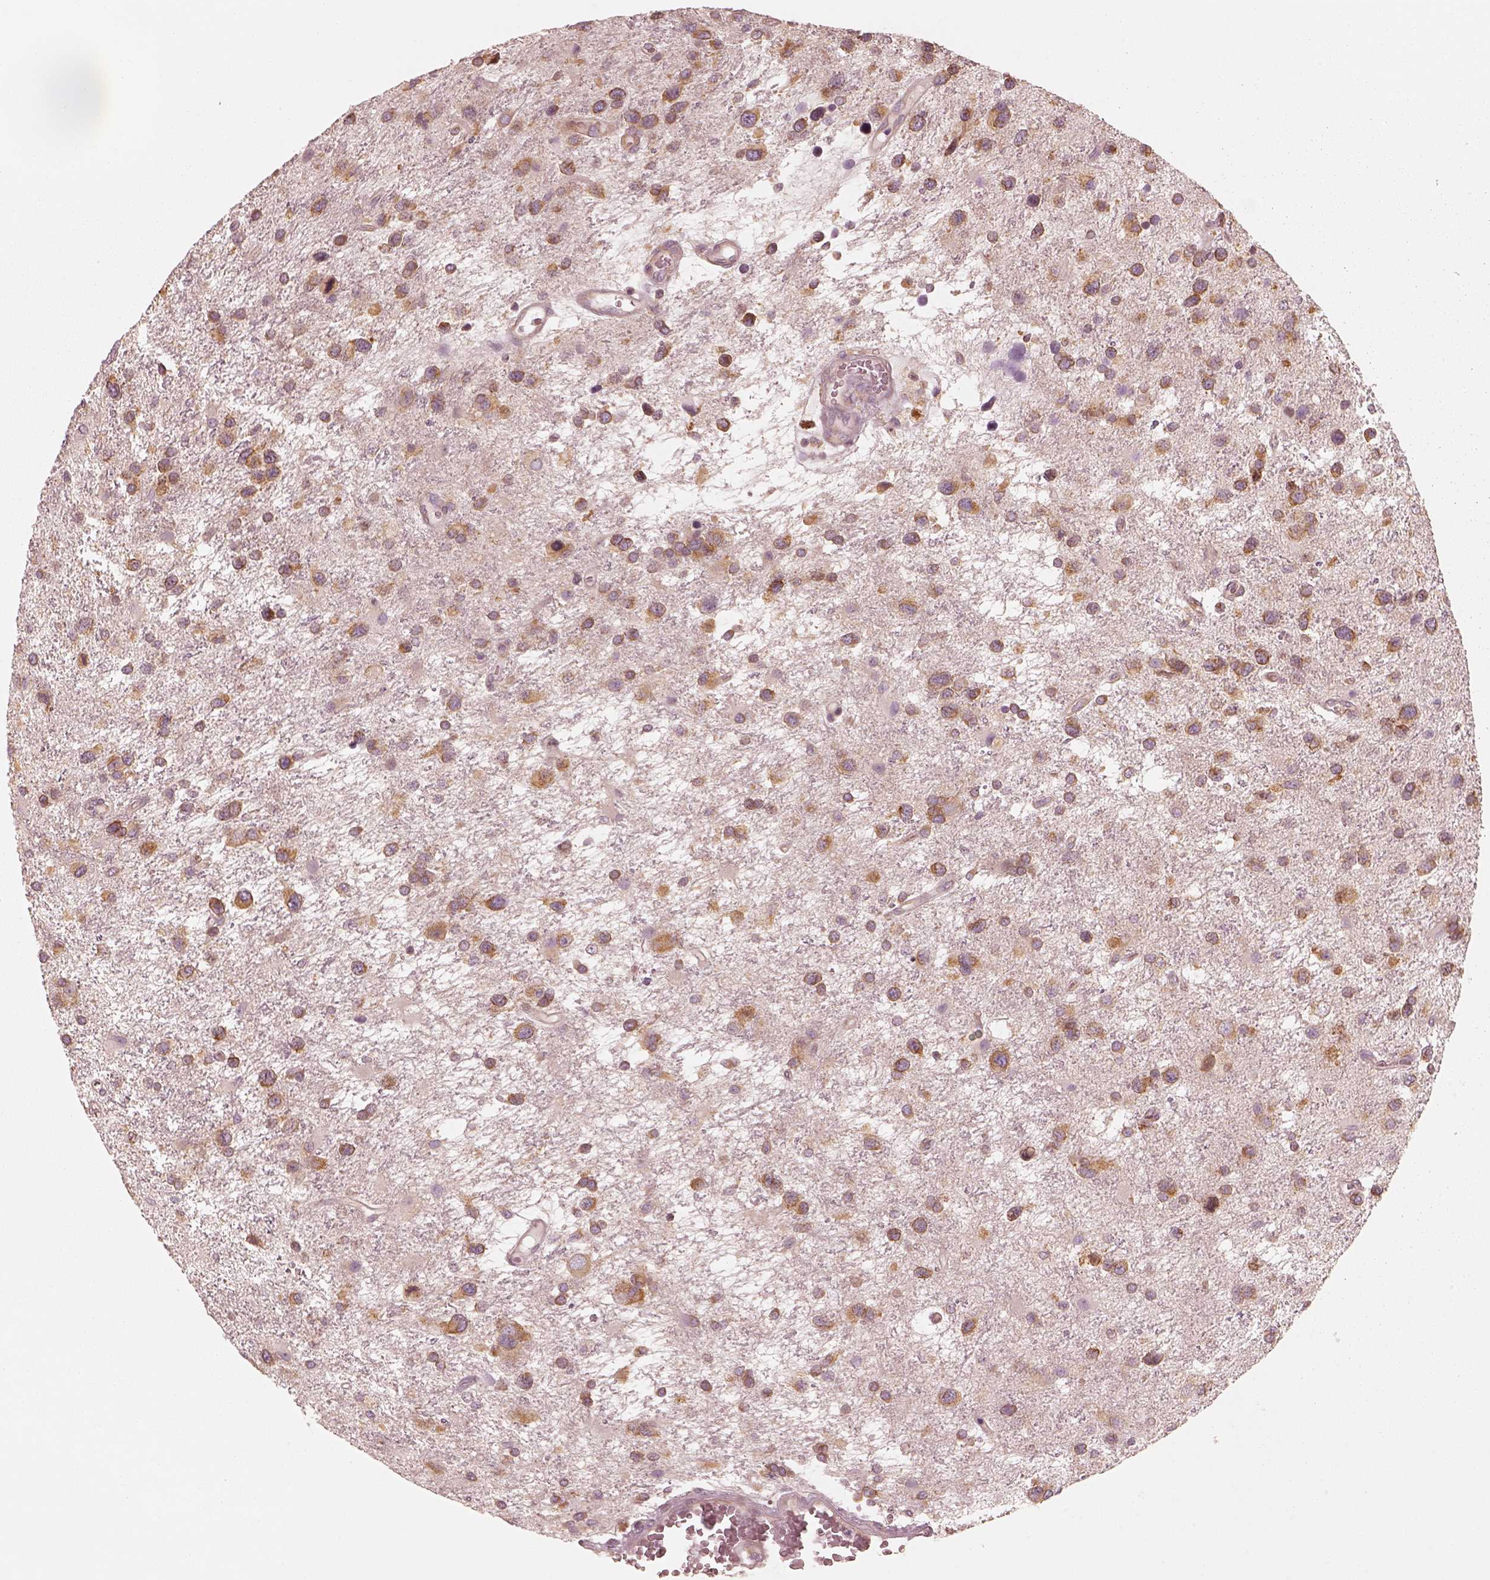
{"staining": {"intensity": "moderate", "quantity": ">75%", "location": "cytoplasmic/membranous"}, "tissue": "glioma", "cell_type": "Tumor cells", "image_type": "cancer", "snomed": [{"axis": "morphology", "description": "Glioma, malignant, NOS"}, {"axis": "morphology", "description": "Glioma, malignant, High grade"}, {"axis": "topography", "description": "Brain"}], "caption": "Malignant glioma (high-grade) was stained to show a protein in brown. There is medium levels of moderate cytoplasmic/membranous expression in about >75% of tumor cells.", "gene": "CNOT2", "patient": {"sex": "female", "age": 71}}